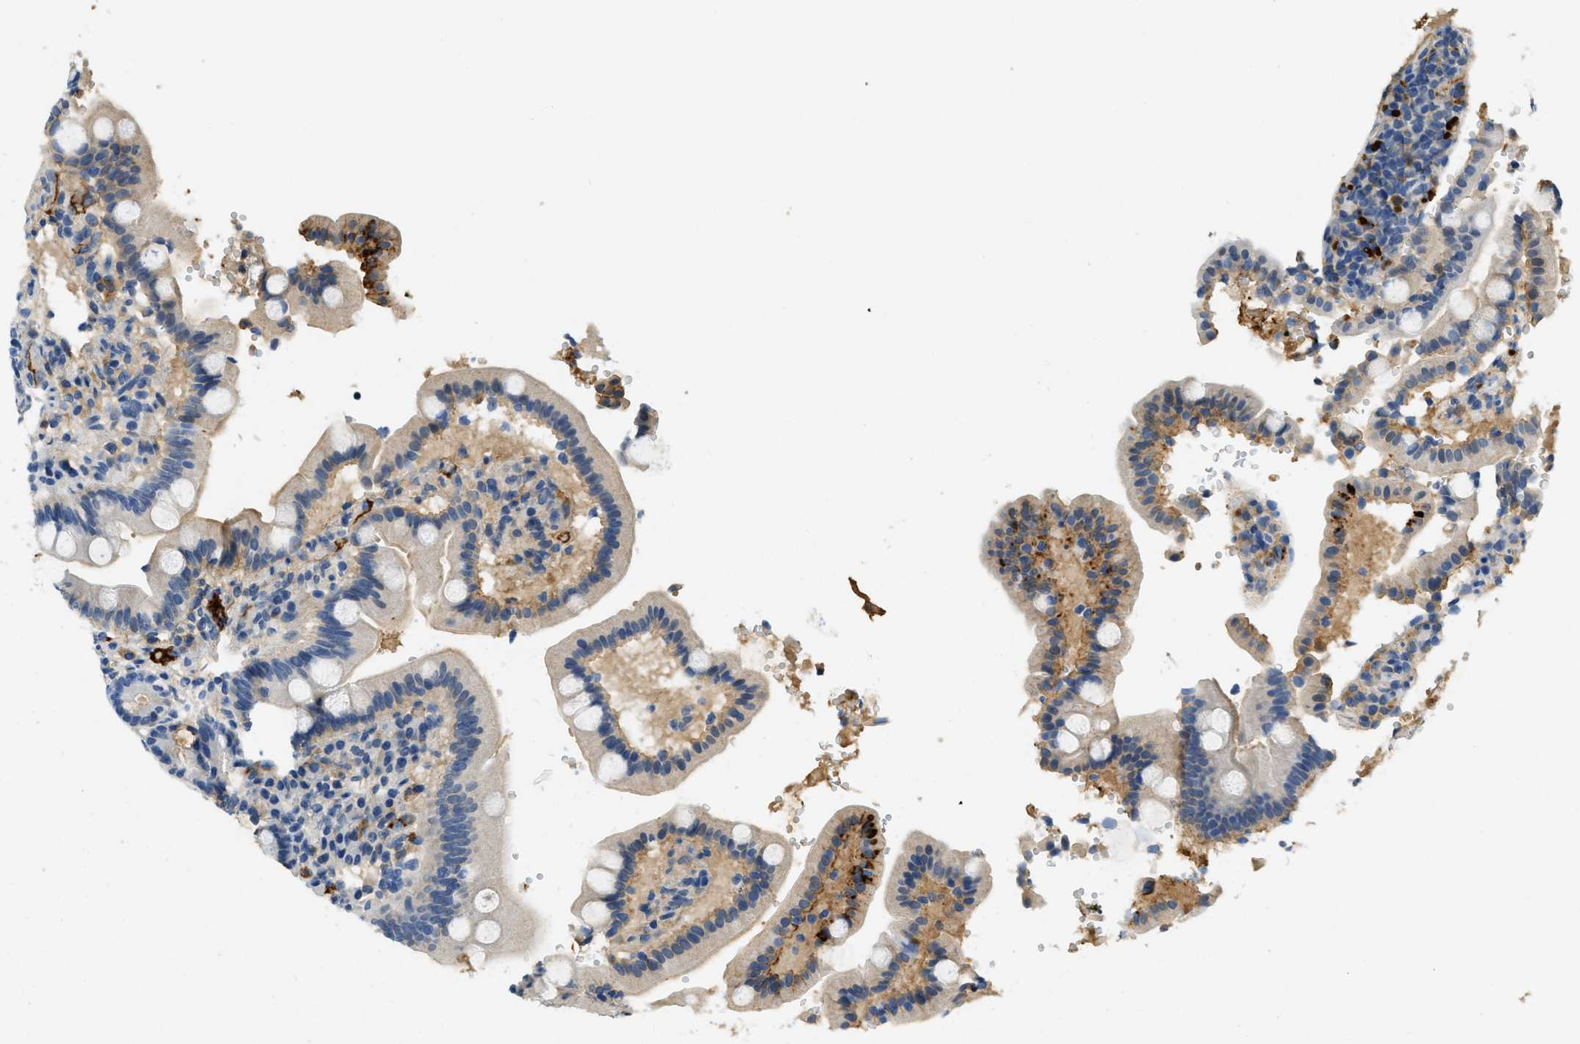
{"staining": {"intensity": "strong", "quantity": "<25%", "location": "cytoplasmic/membranous"}, "tissue": "duodenum", "cell_type": "Glandular cells", "image_type": "normal", "snomed": [{"axis": "morphology", "description": "Normal tissue, NOS"}, {"axis": "topography", "description": "Small intestine, NOS"}], "caption": "Protein positivity by immunohistochemistry (IHC) shows strong cytoplasmic/membranous staining in approximately <25% of glandular cells in unremarkable duodenum. The staining was performed using DAB (3,3'-diaminobenzidine), with brown indicating positive protein expression. Nuclei are stained blue with hematoxylin.", "gene": "PRTN3", "patient": {"sex": "female", "age": 71}}